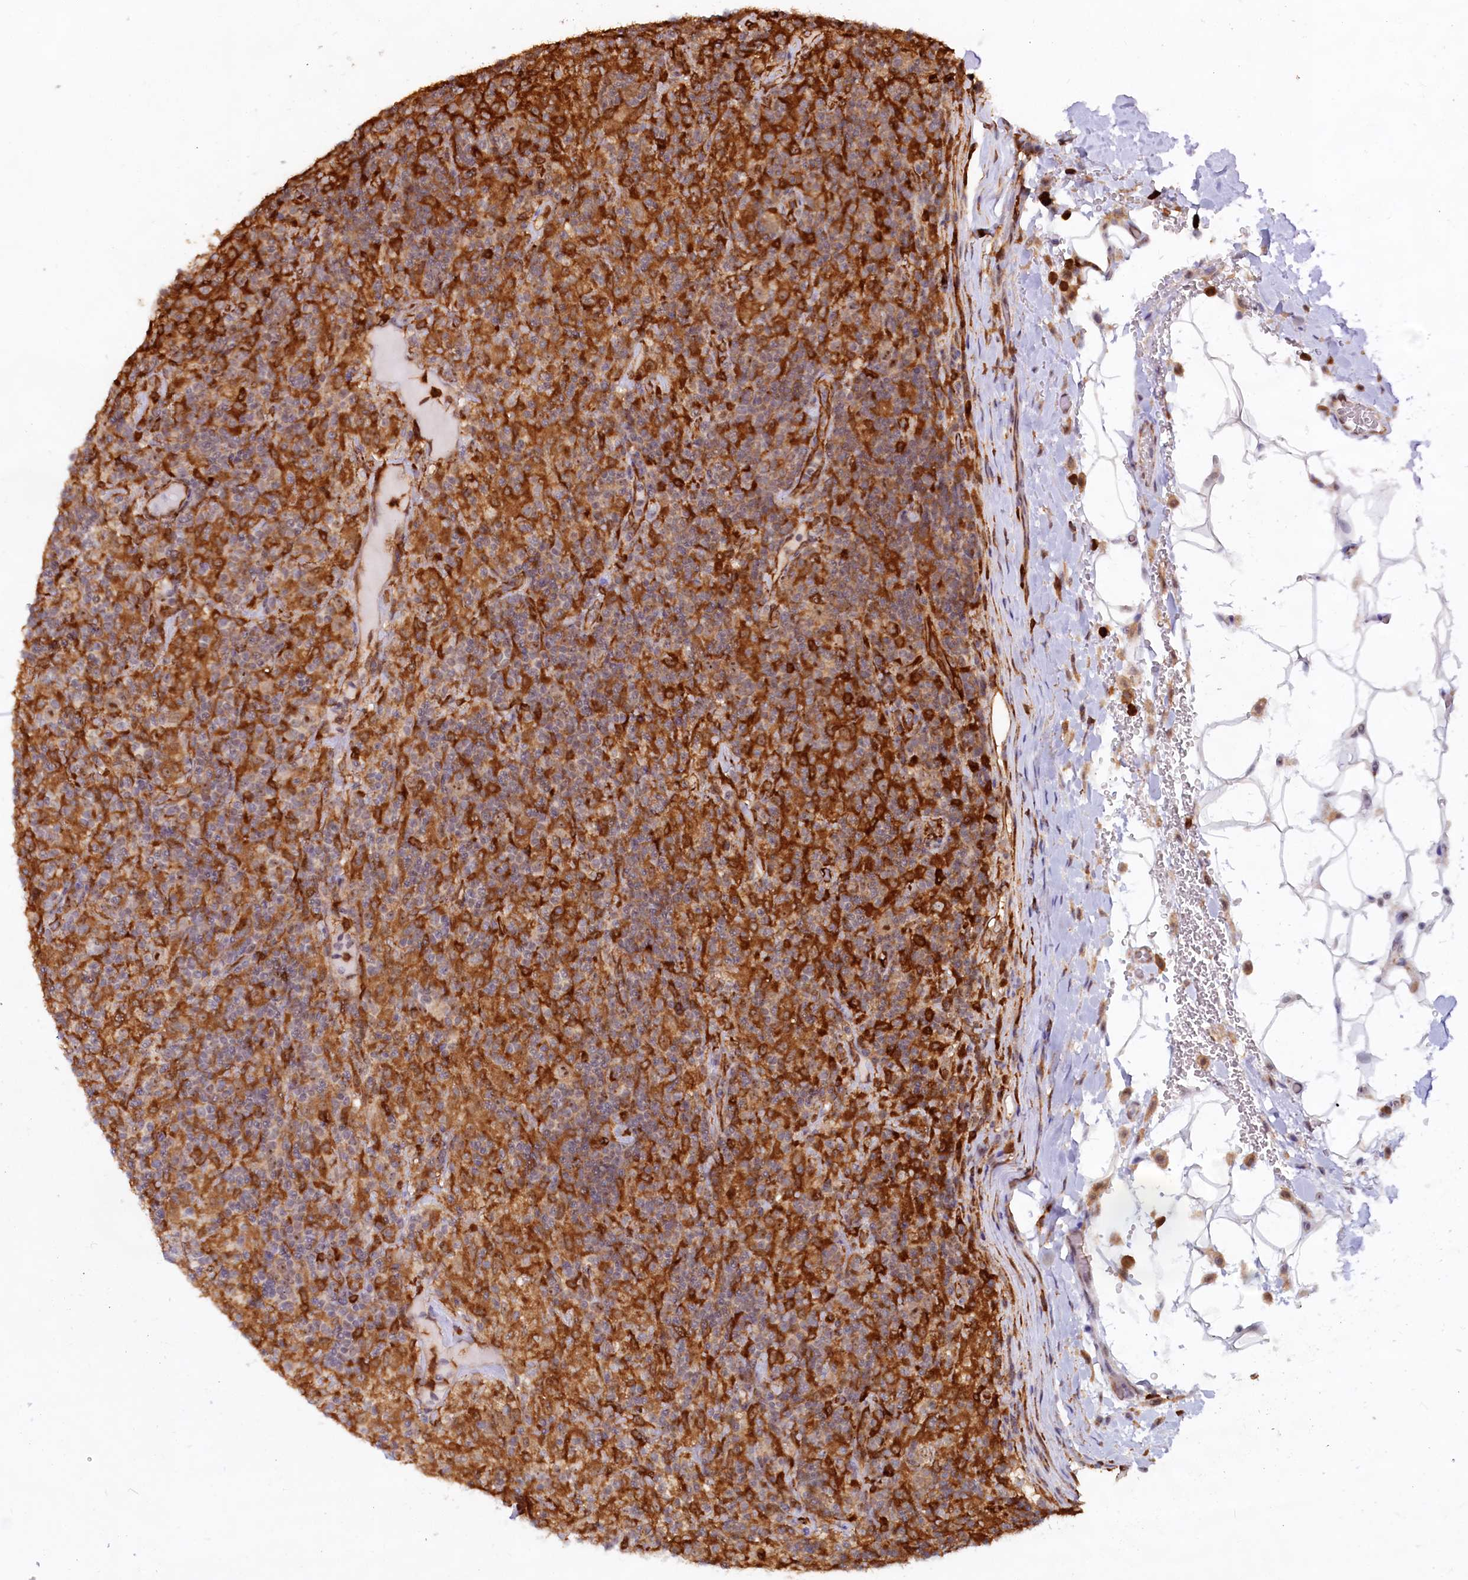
{"staining": {"intensity": "weak", "quantity": "25%-75%", "location": "cytoplasmic/membranous"}, "tissue": "lymphoma", "cell_type": "Tumor cells", "image_type": "cancer", "snomed": [{"axis": "morphology", "description": "Hodgkin's disease, NOS"}, {"axis": "topography", "description": "Lymph node"}], "caption": "Lymphoma was stained to show a protein in brown. There is low levels of weak cytoplasmic/membranous staining in approximately 25%-75% of tumor cells.", "gene": "C1D", "patient": {"sex": "male", "age": 70}}